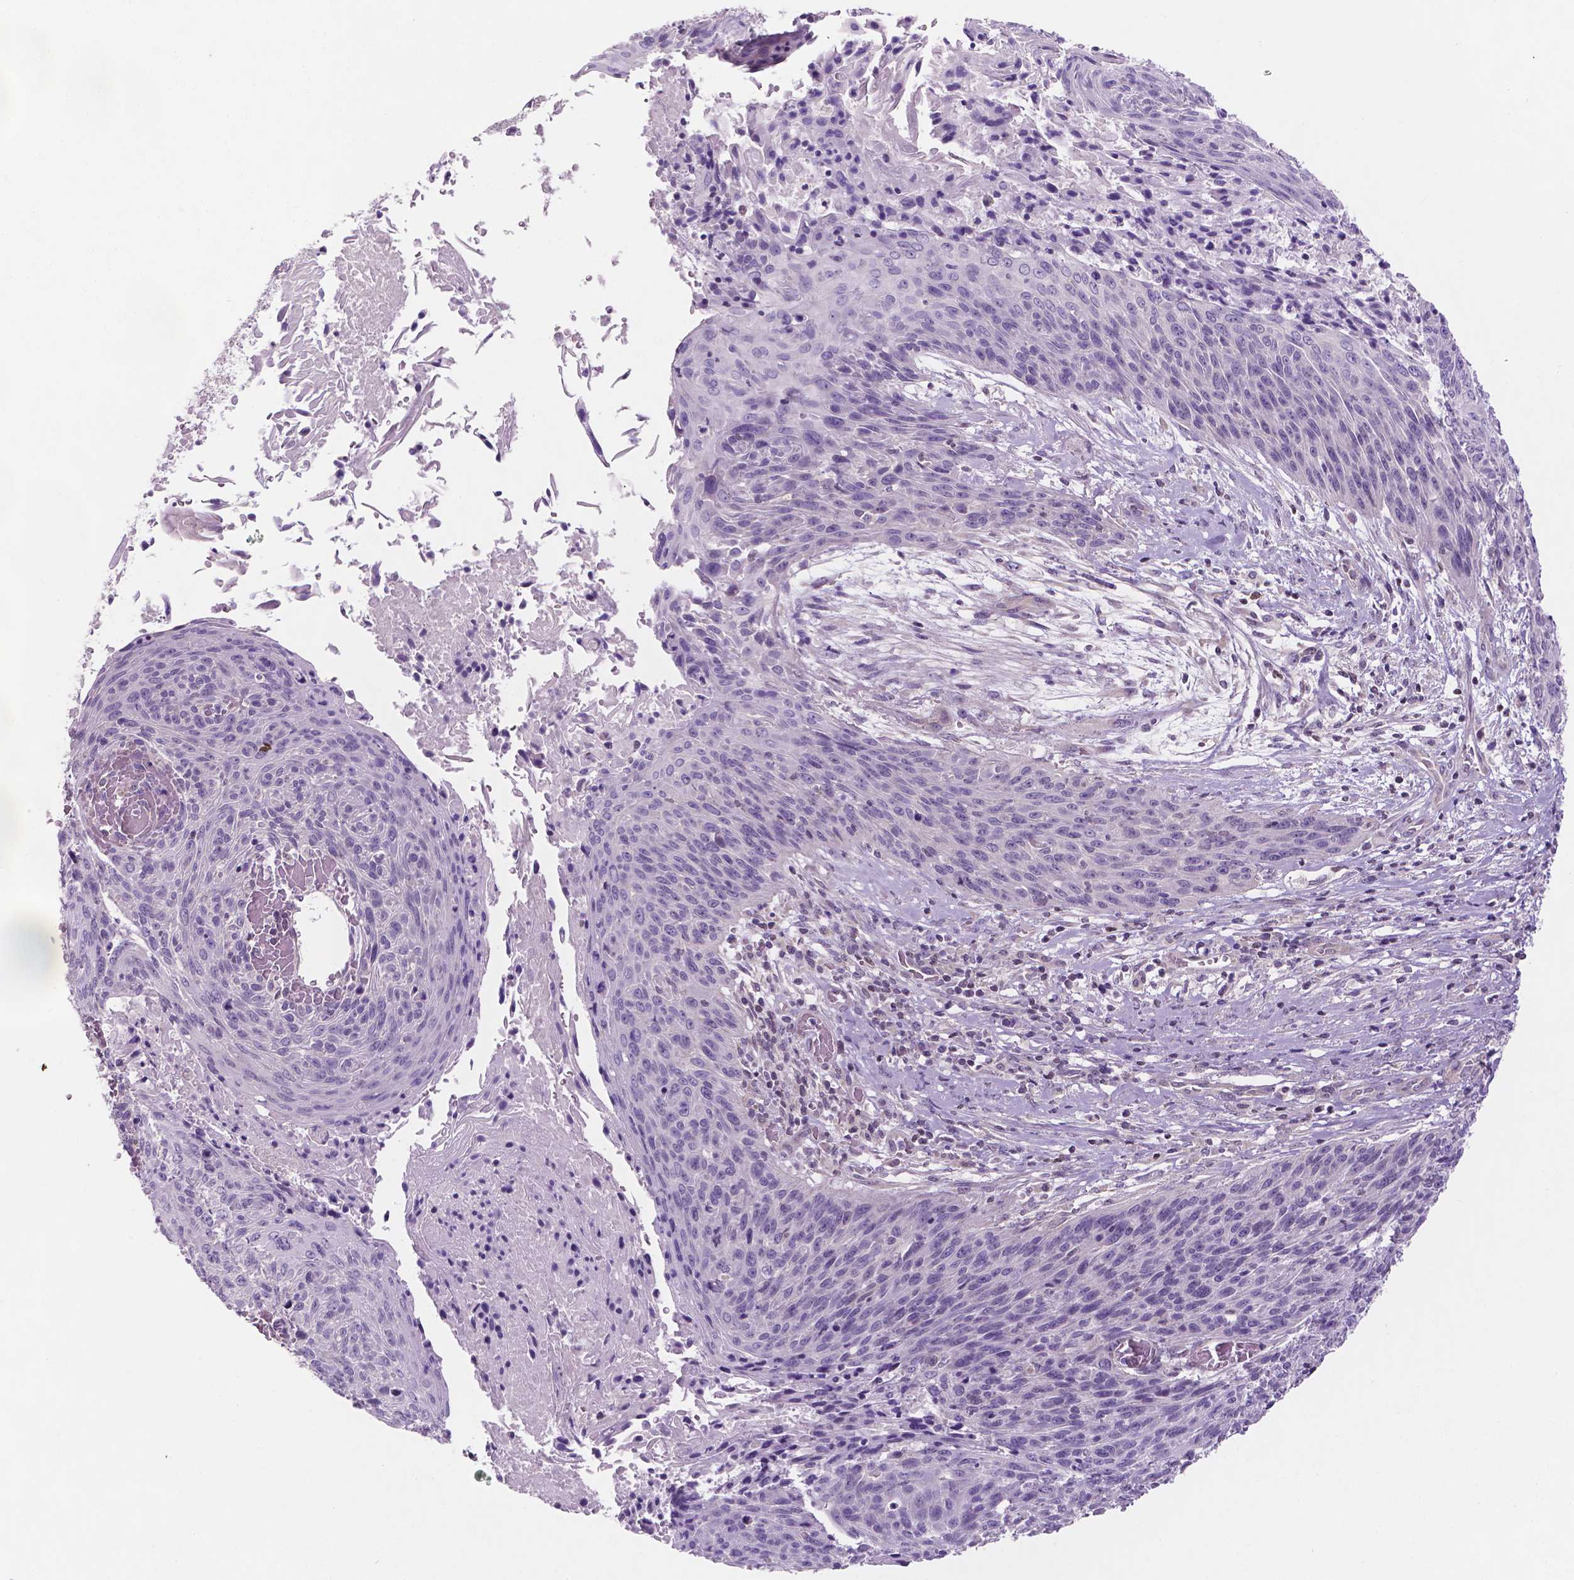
{"staining": {"intensity": "negative", "quantity": "none", "location": "none"}, "tissue": "cervical cancer", "cell_type": "Tumor cells", "image_type": "cancer", "snomed": [{"axis": "morphology", "description": "Squamous cell carcinoma, NOS"}, {"axis": "topography", "description": "Cervix"}], "caption": "DAB immunohistochemical staining of human squamous cell carcinoma (cervical) reveals no significant positivity in tumor cells.", "gene": "FAM50B", "patient": {"sex": "female", "age": 45}}